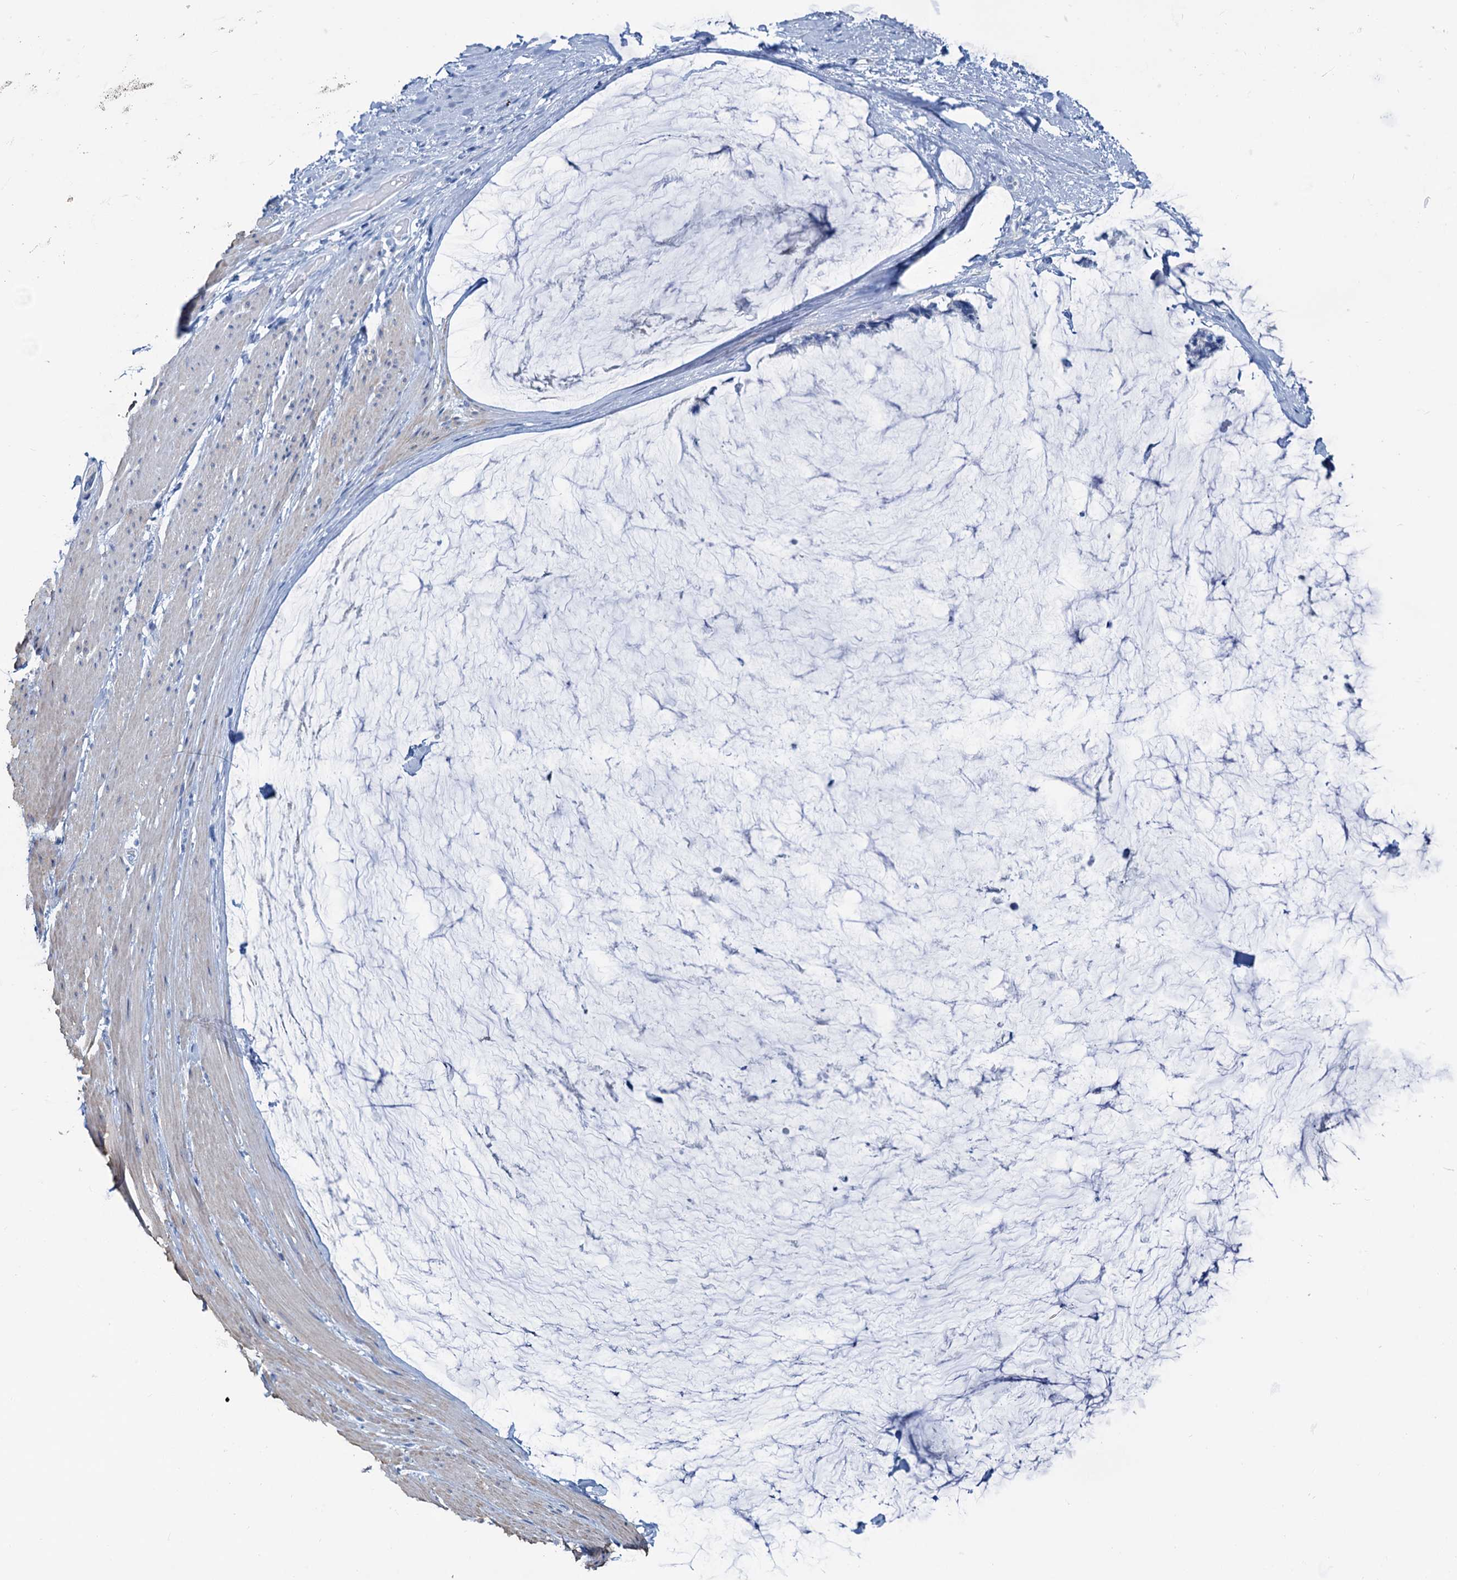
{"staining": {"intensity": "negative", "quantity": "none", "location": "none"}, "tissue": "ovarian cancer", "cell_type": "Tumor cells", "image_type": "cancer", "snomed": [{"axis": "morphology", "description": "Cystadenocarcinoma, mucinous, NOS"}, {"axis": "topography", "description": "Ovary"}], "caption": "The IHC image has no significant expression in tumor cells of ovarian cancer tissue.", "gene": "SLC1A3", "patient": {"sex": "female", "age": 39}}